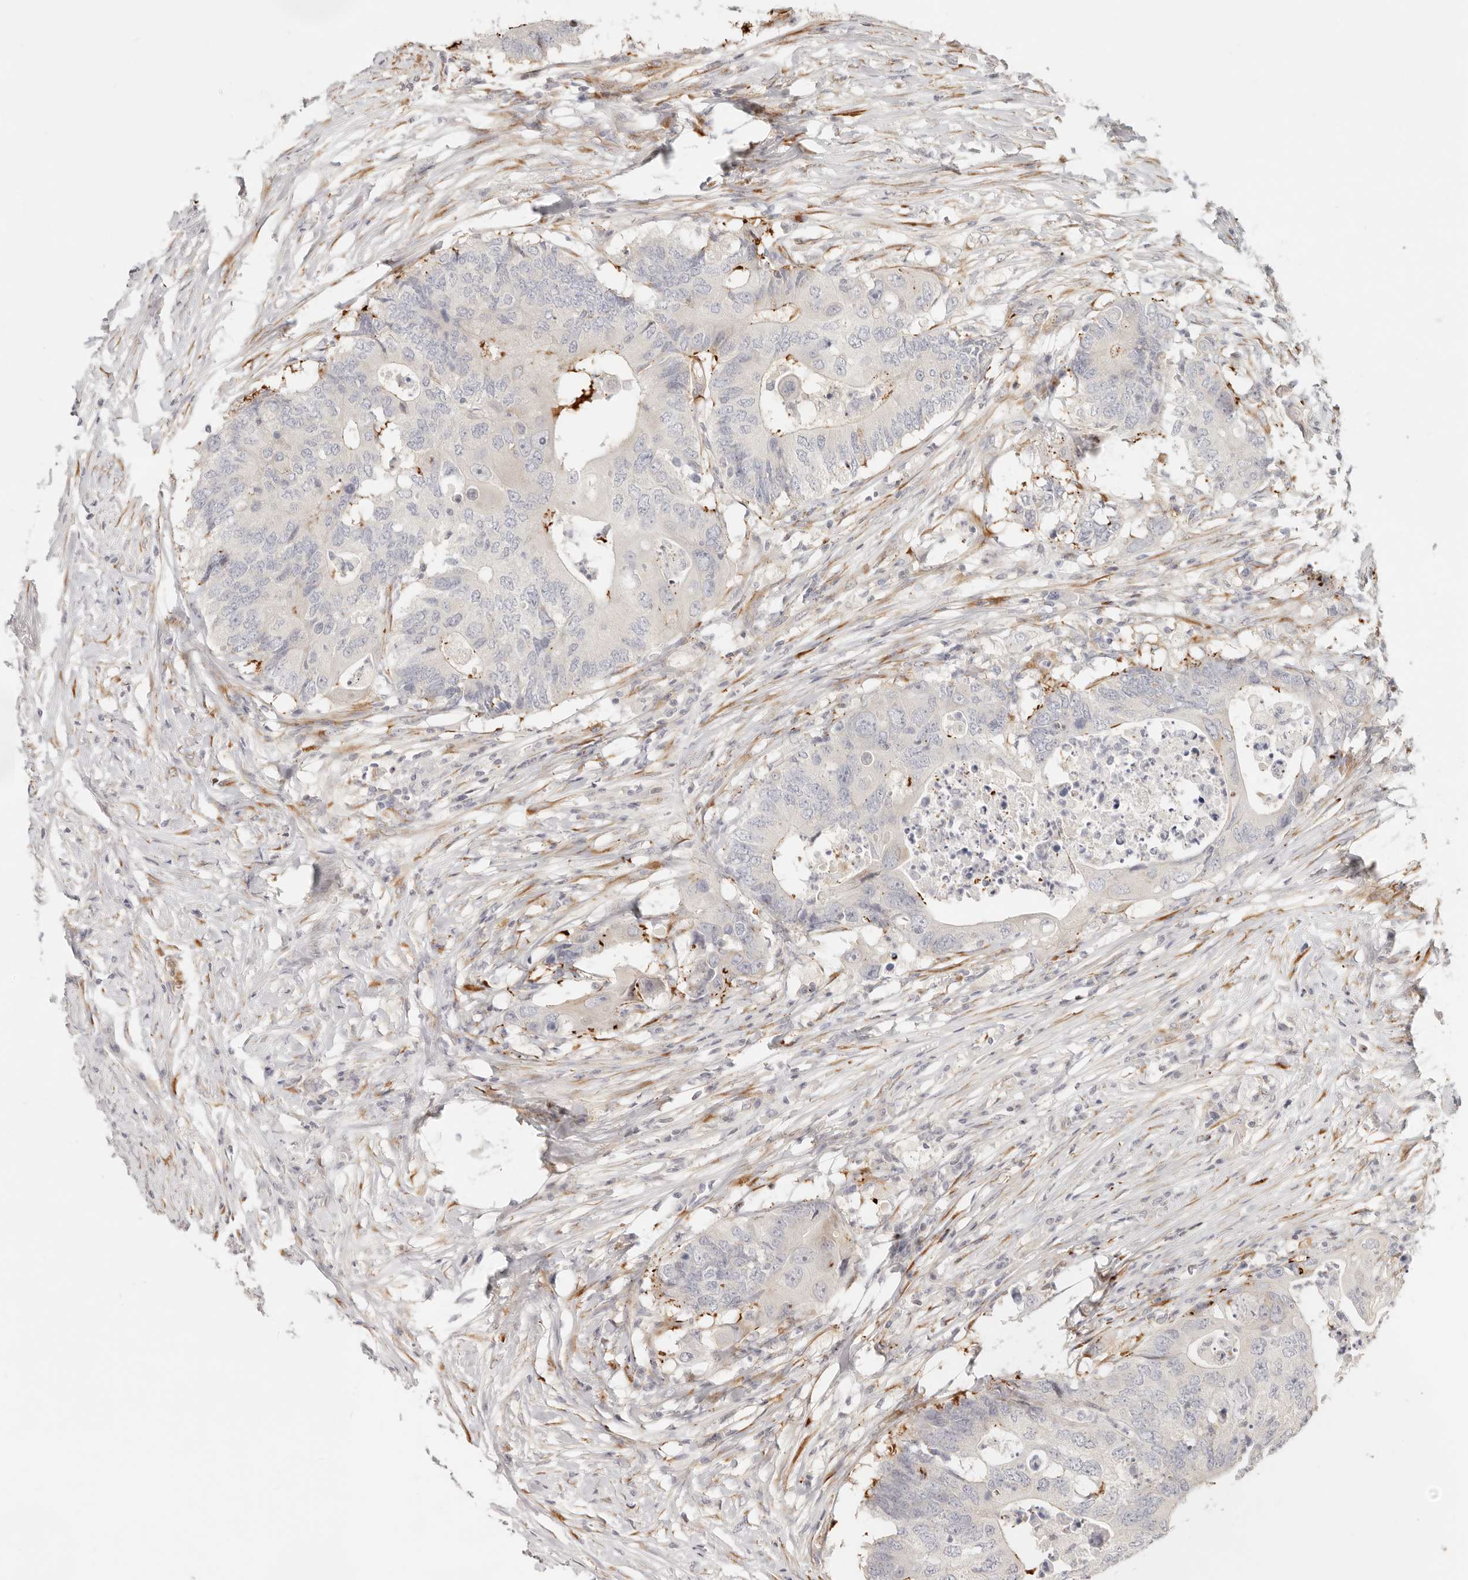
{"staining": {"intensity": "moderate", "quantity": "<25%", "location": "cytoplasmic/membranous"}, "tissue": "colorectal cancer", "cell_type": "Tumor cells", "image_type": "cancer", "snomed": [{"axis": "morphology", "description": "Adenocarcinoma, NOS"}, {"axis": "topography", "description": "Colon"}], "caption": "Immunohistochemistry histopathology image of neoplastic tissue: human adenocarcinoma (colorectal) stained using IHC shows low levels of moderate protein expression localized specifically in the cytoplasmic/membranous of tumor cells, appearing as a cytoplasmic/membranous brown color.", "gene": "SASS6", "patient": {"sex": "male", "age": 71}}